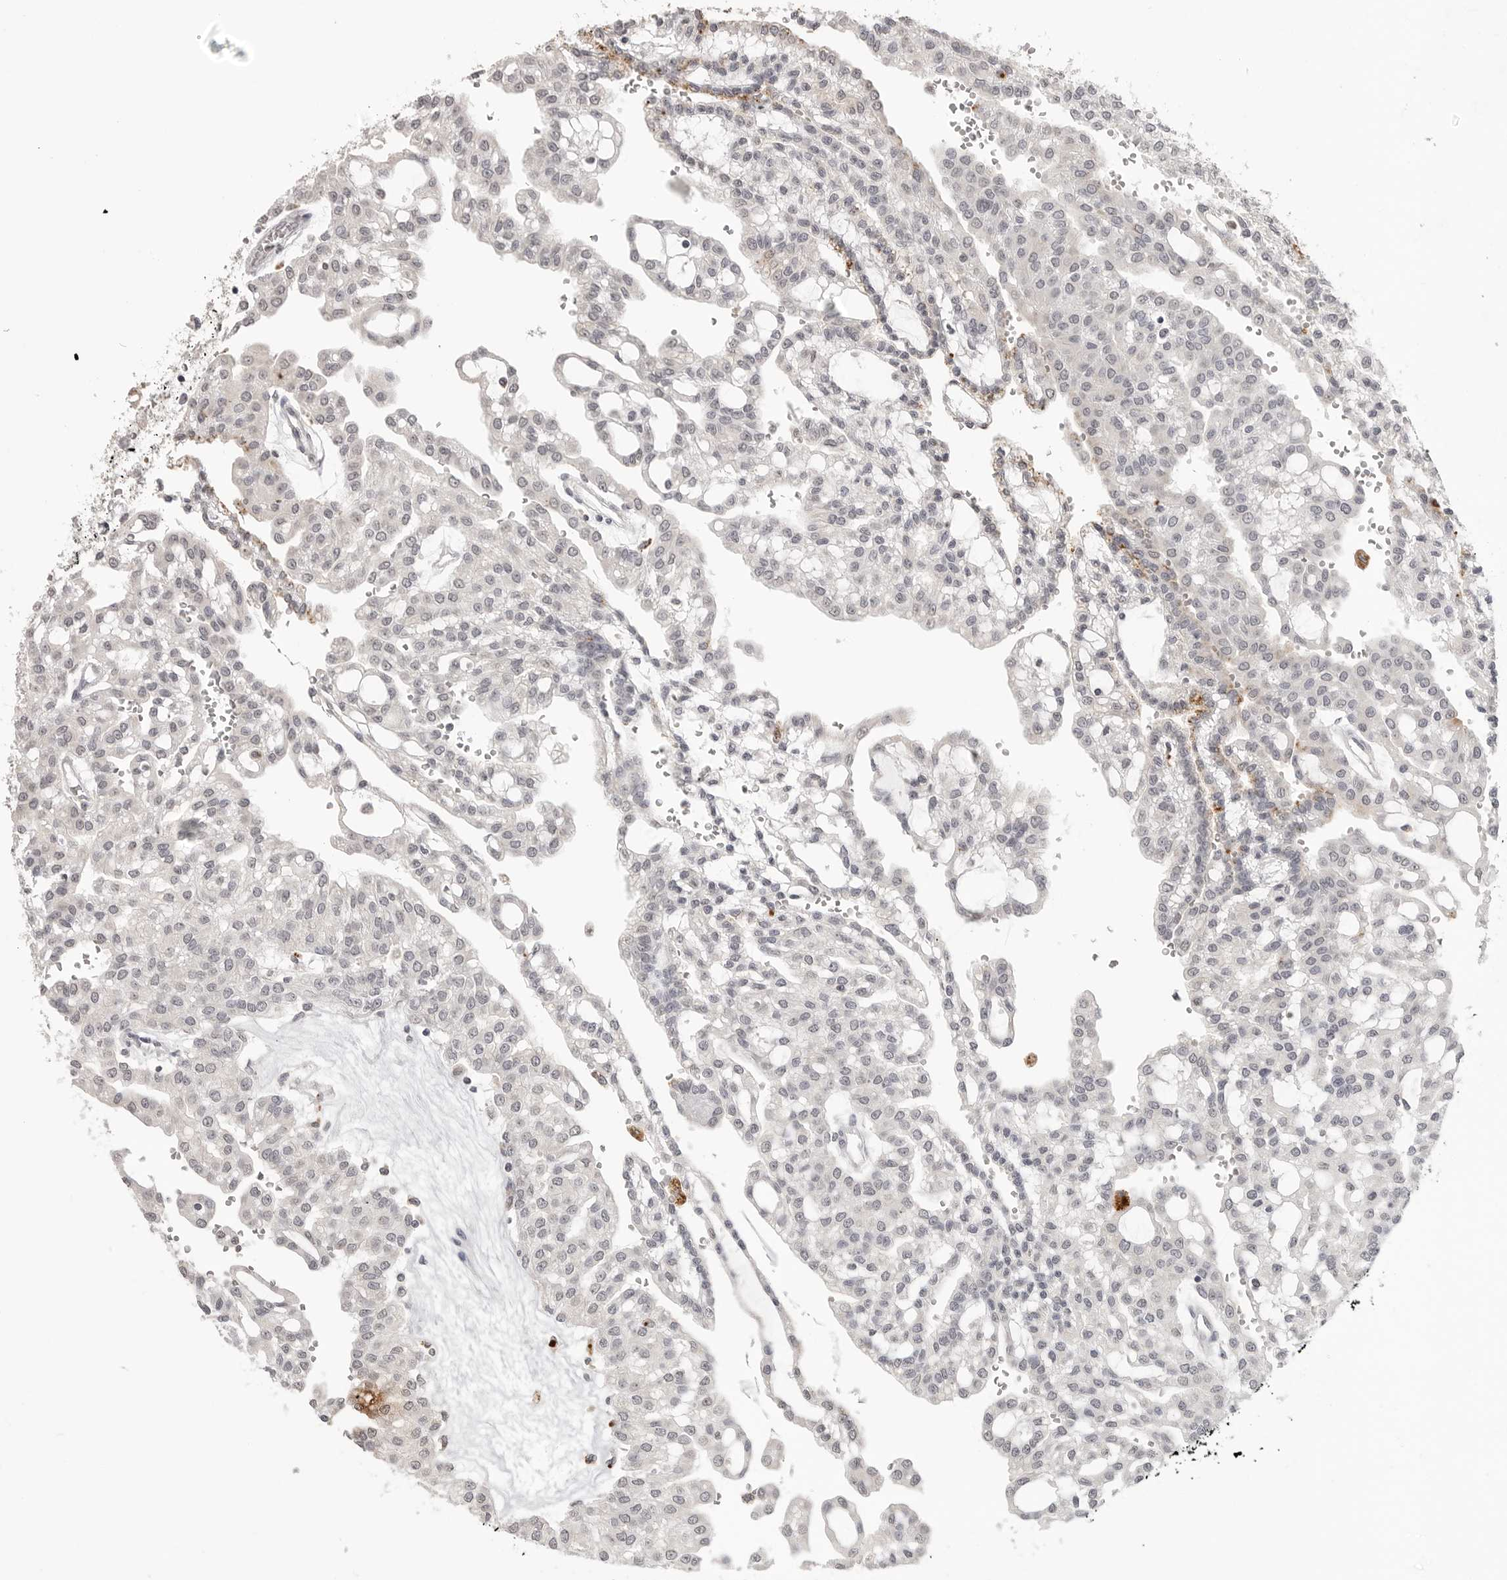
{"staining": {"intensity": "negative", "quantity": "none", "location": "none"}, "tissue": "renal cancer", "cell_type": "Tumor cells", "image_type": "cancer", "snomed": [{"axis": "morphology", "description": "Adenocarcinoma, NOS"}, {"axis": "topography", "description": "Kidney"}], "caption": "The image exhibits no staining of tumor cells in renal cancer. Nuclei are stained in blue.", "gene": "PRSS1", "patient": {"sex": "male", "age": 63}}